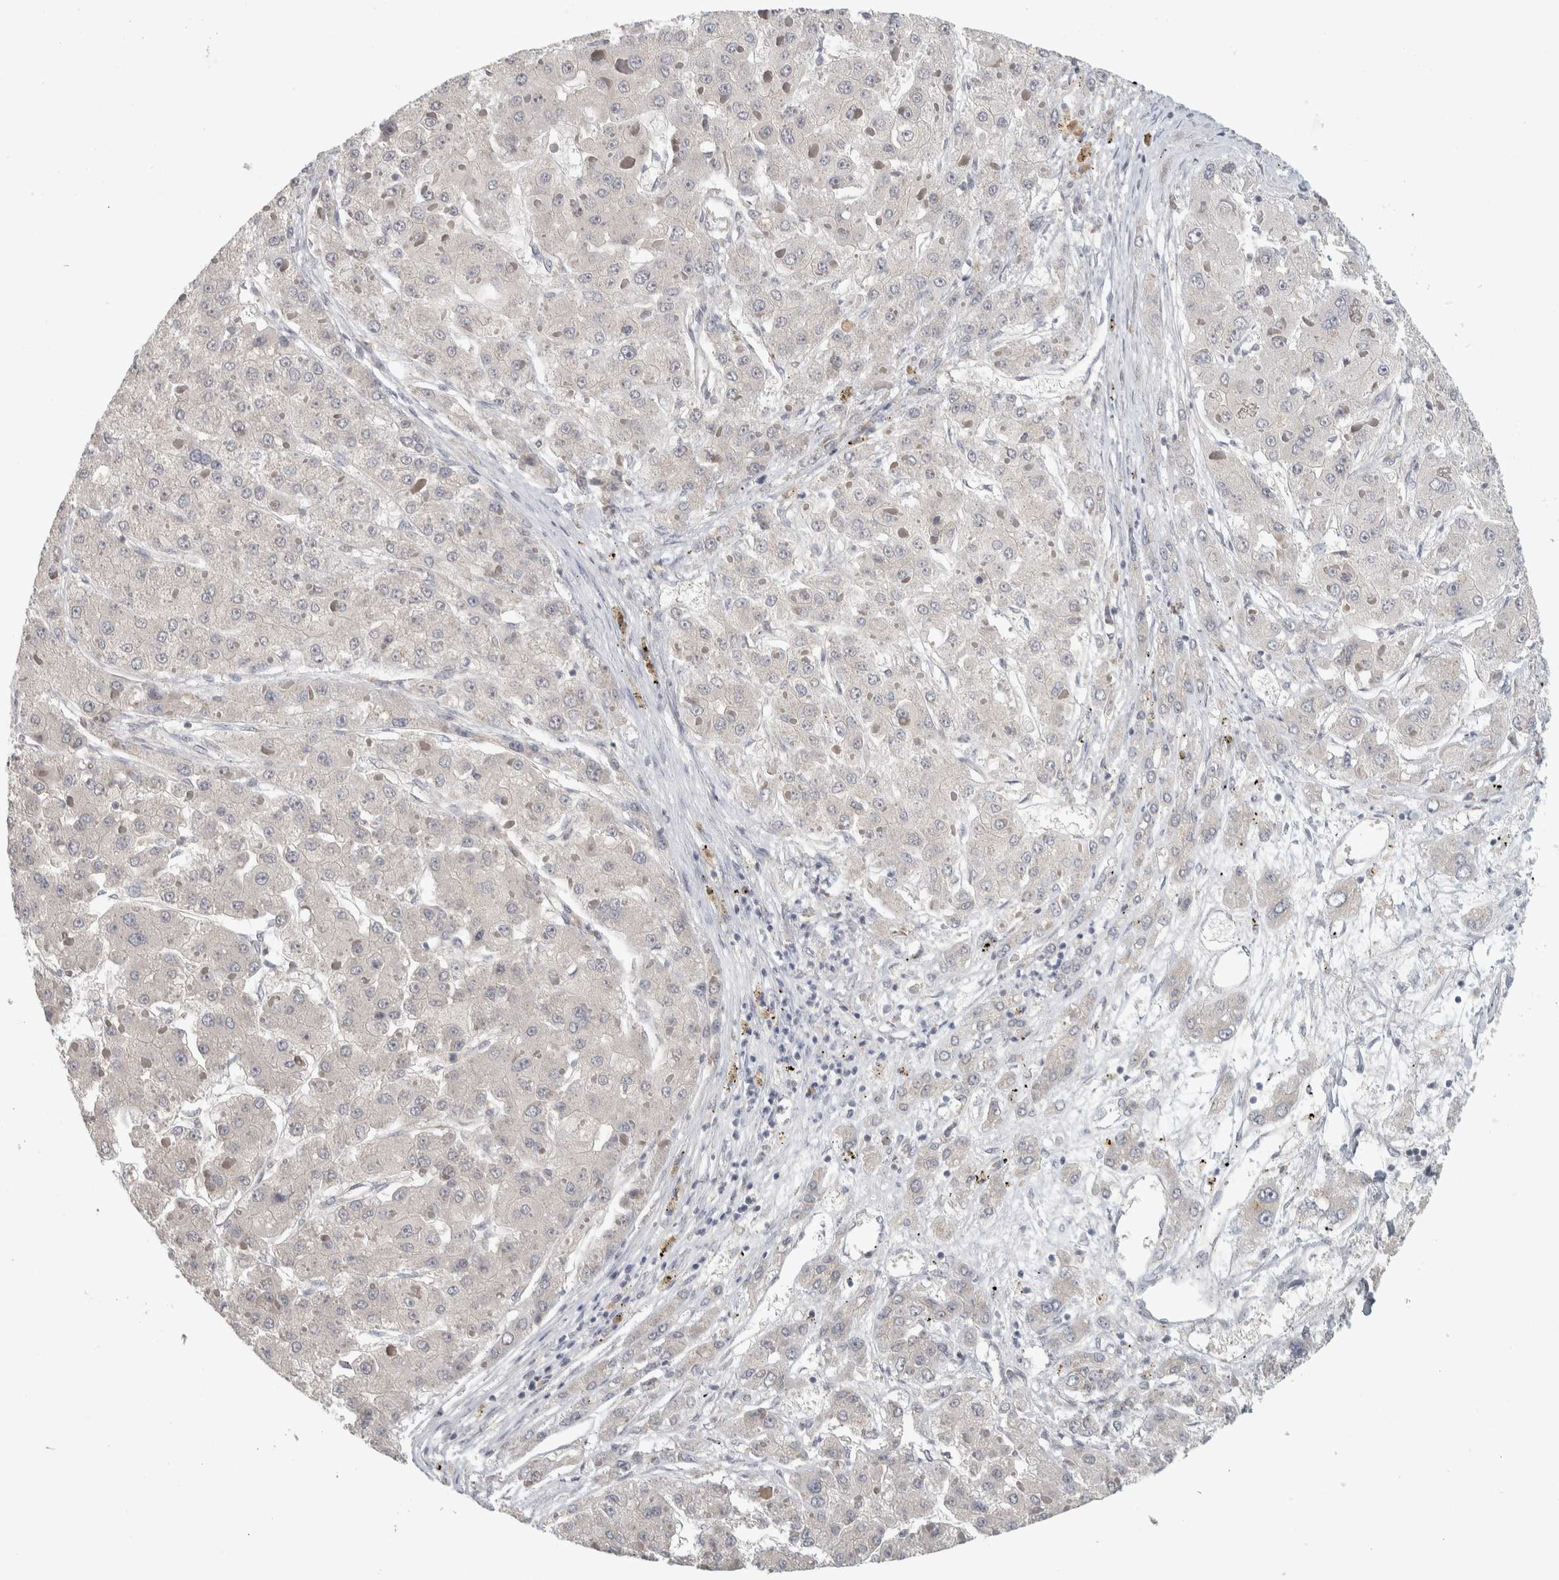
{"staining": {"intensity": "negative", "quantity": "none", "location": "none"}, "tissue": "liver cancer", "cell_type": "Tumor cells", "image_type": "cancer", "snomed": [{"axis": "morphology", "description": "Carcinoma, Hepatocellular, NOS"}, {"axis": "topography", "description": "Liver"}], "caption": "DAB (3,3'-diaminobenzidine) immunohistochemical staining of liver cancer (hepatocellular carcinoma) demonstrates no significant staining in tumor cells.", "gene": "AFP", "patient": {"sex": "female", "age": 73}}